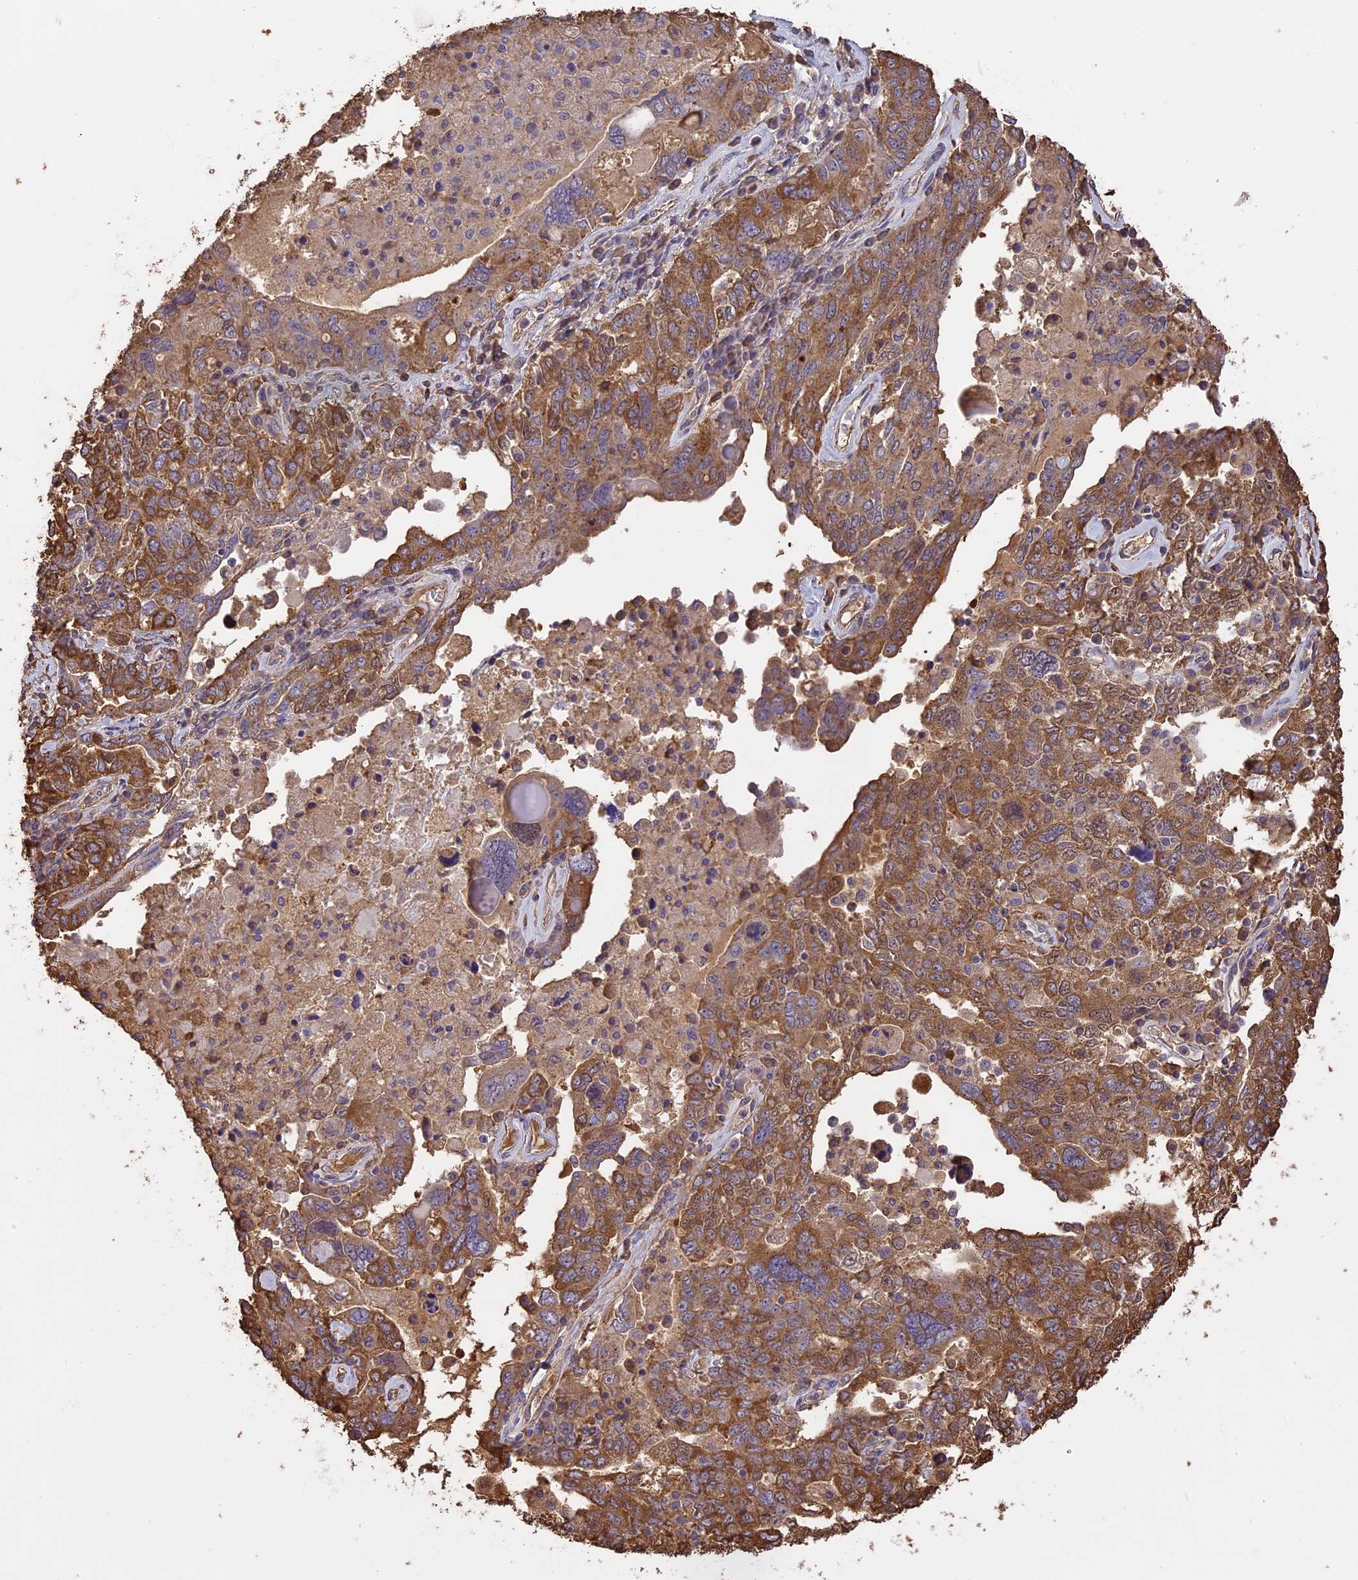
{"staining": {"intensity": "moderate", "quantity": ">75%", "location": "cytoplasmic/membranous"}, "tissue": "ovarian cancer", "cell_type": "Tumor cells", "image_type": "cancer", "snomed": [{"axis": "morphology", "description": "Carcinoma, endometroid"}, {"axis": "topography", "description": "Ovary"}], "caption": "Ovarian cancer (endometroid carcinoma) stained with a protein marker displays moderate staining in tumor cells.", "gene": "ARHGAP19", "patient": {"sex": "female", "age": 62}}